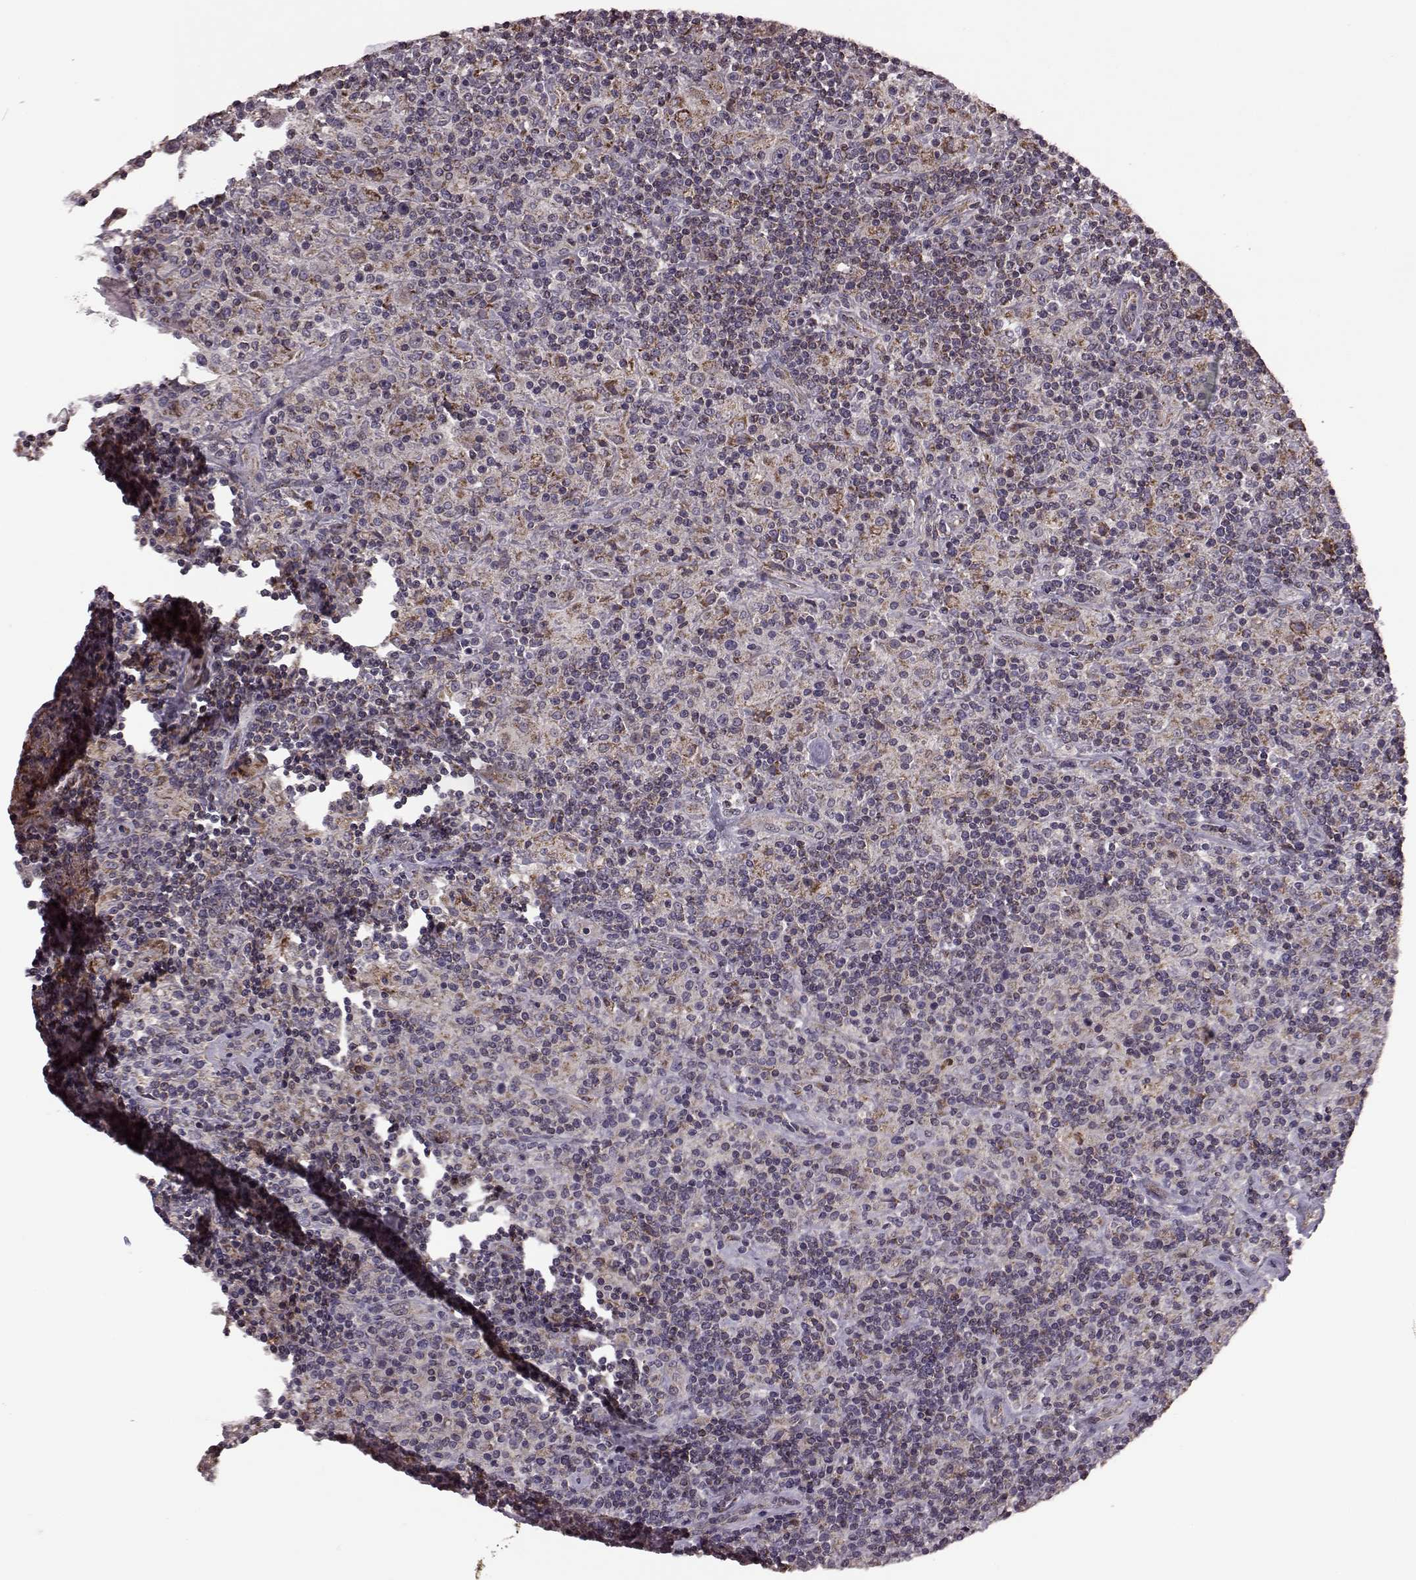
{"staining": {"intensity": "moderate", "quantity": ">75%", "location": "cytoplasmic/membranous"}, "tissue": "lymphoma", "cell_type": "Tumor cells", "image_type": "cancer", "snomed": [{"axis": "morphology", "description": "Hodgkin's disease, NOS"}, {"axis": "topography", "description": "Lymph node"}], "caption": "Tumor cells reveal moderate cytoplasmic/membranous expression in about >75% of cells in Hodgkin's disease.", "gene": "PUDP", "patient": {"sex": "male", "age": 70}}